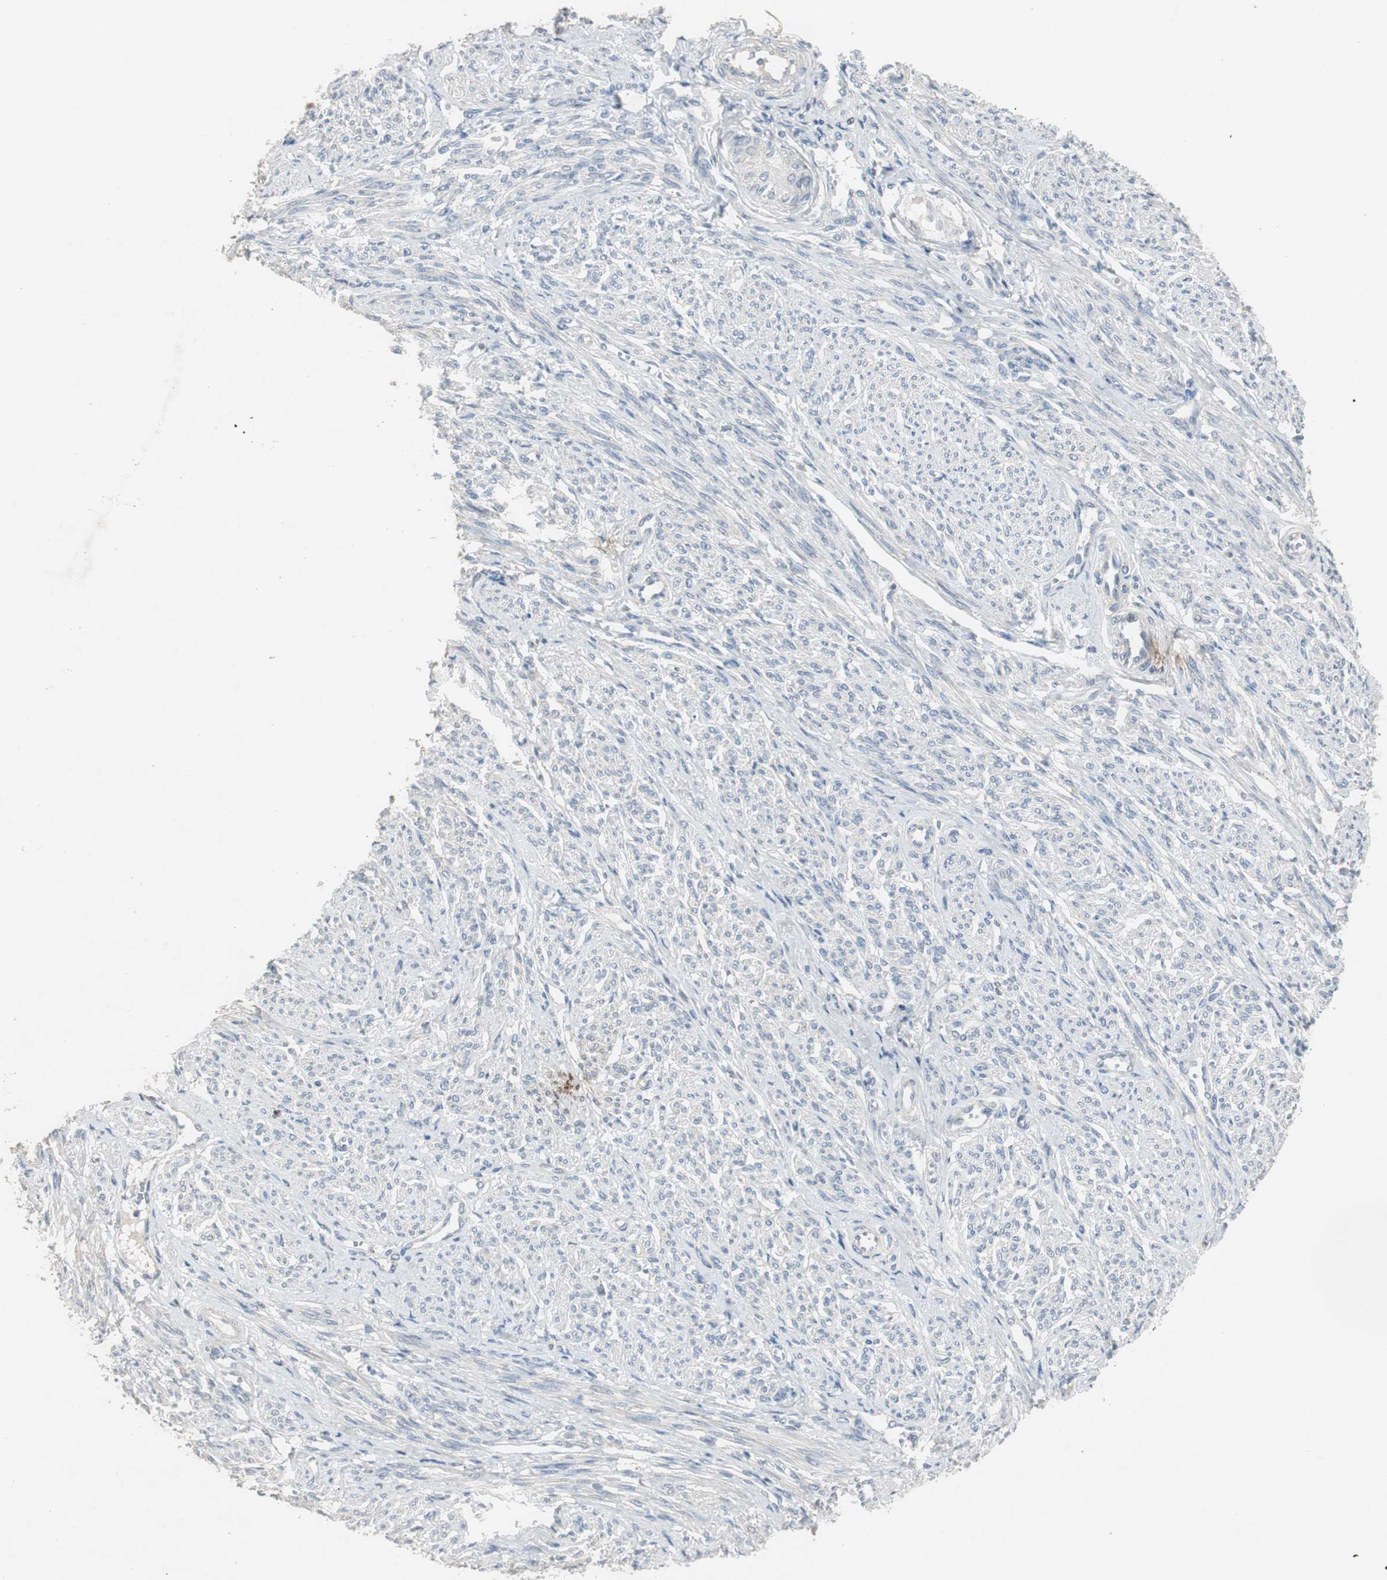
{"staining": {"intensity": "negative", "quantity": "none", "location": "none"}, "tissue": "smooth muscle", "cell_type": "Smooth muscle cells", "image_type": "normal", "snomed": [{"axis": "morphology", "description": "Normal tissue, NOS"}, {"axis": "topography", "description": "Smooth muscle"}], "caption": "The IHC histopathology image has no significant staining in smooth muscle cells of smooth muscle. (DAB immunohistochemistry (IHC) visualized using brightfield microscopy, high magnification).", "gene": "TK1", "patient": {"sex": "female", "age": 65}}